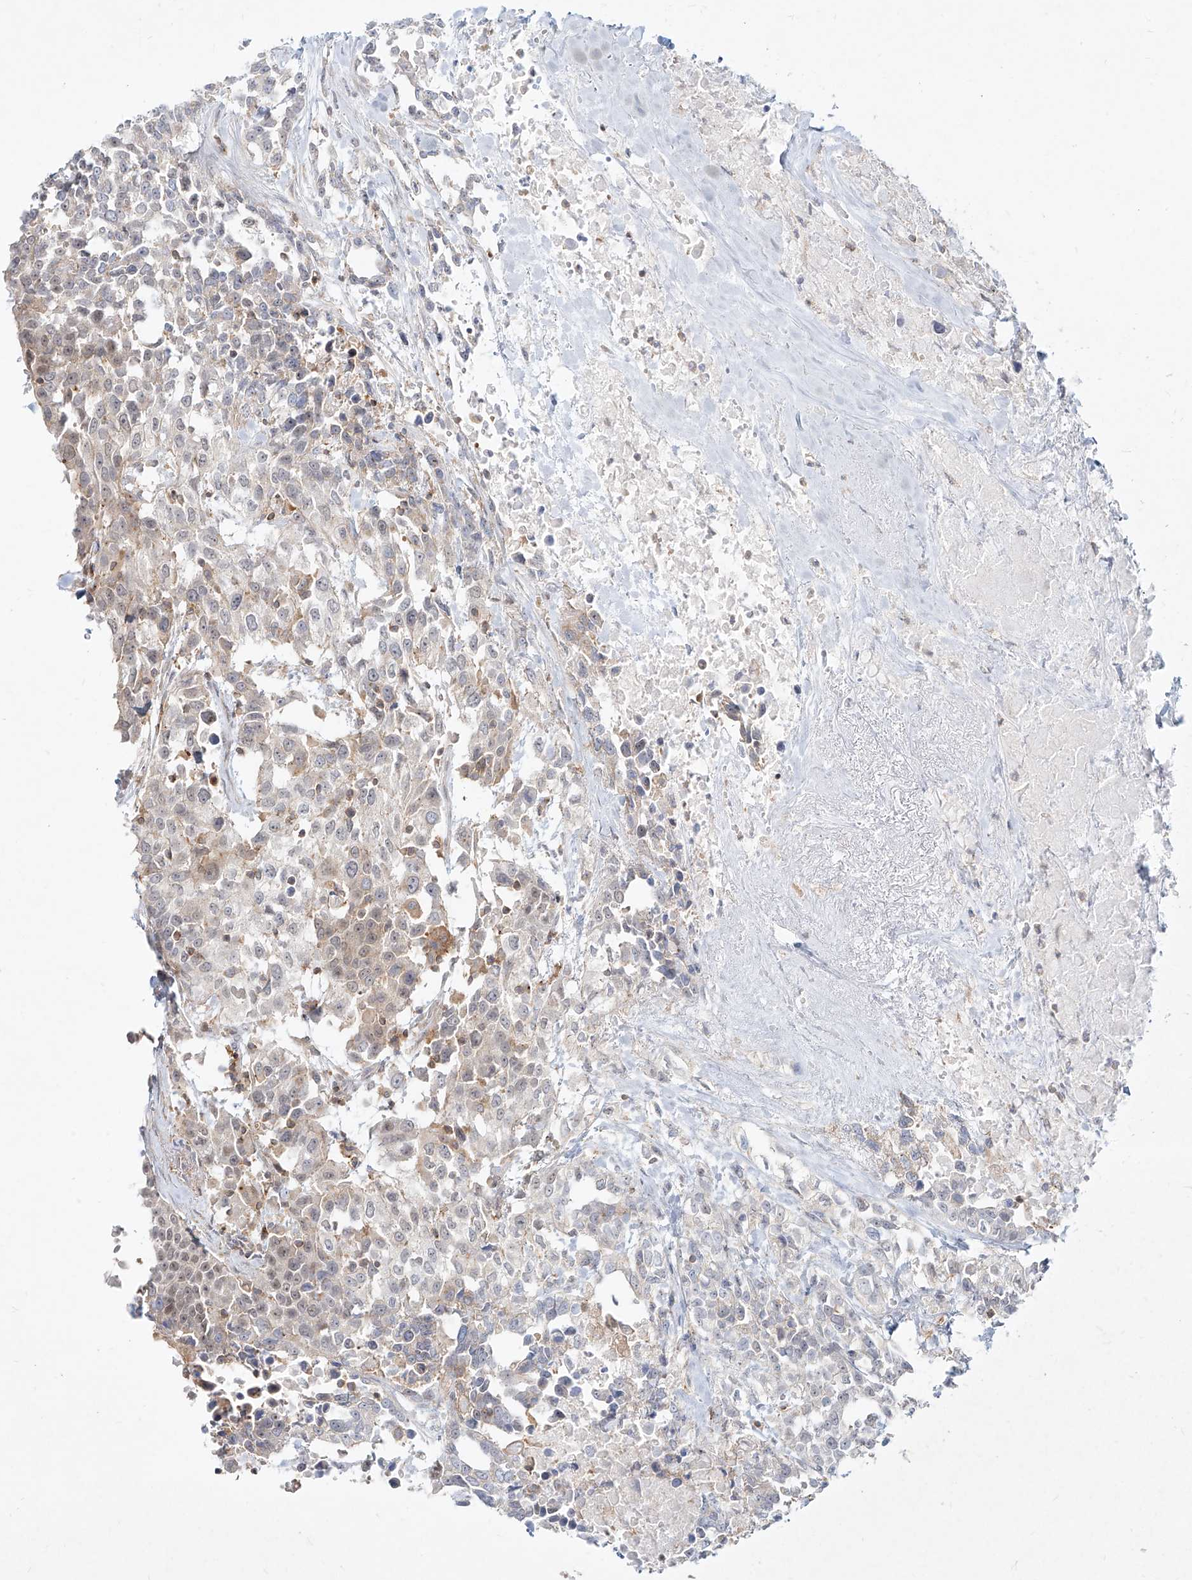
{"staining": {"intensity": "negative", "quantity": "none", "location": "none"}, "tissue": "urothelial cancer", "cell_type": "Tumor cells", "image_type": "cancer", "snomed": [{"axis": "morphology", "description": "Urothelial carcinoma, High grade"}, {"axis": "topography", "description": "Urinary bladder"}], "caption": "Histopathology image shows no protein staining in tumor cells of urothelial cancer tissue. (Stains: DAB immunohistochemistry with hematoxylin counter stain, Microscopy: brightfield microscopy at high magnification).", "gene": "SLC2A12", "patient": {"sex": "female", "age": 80}}